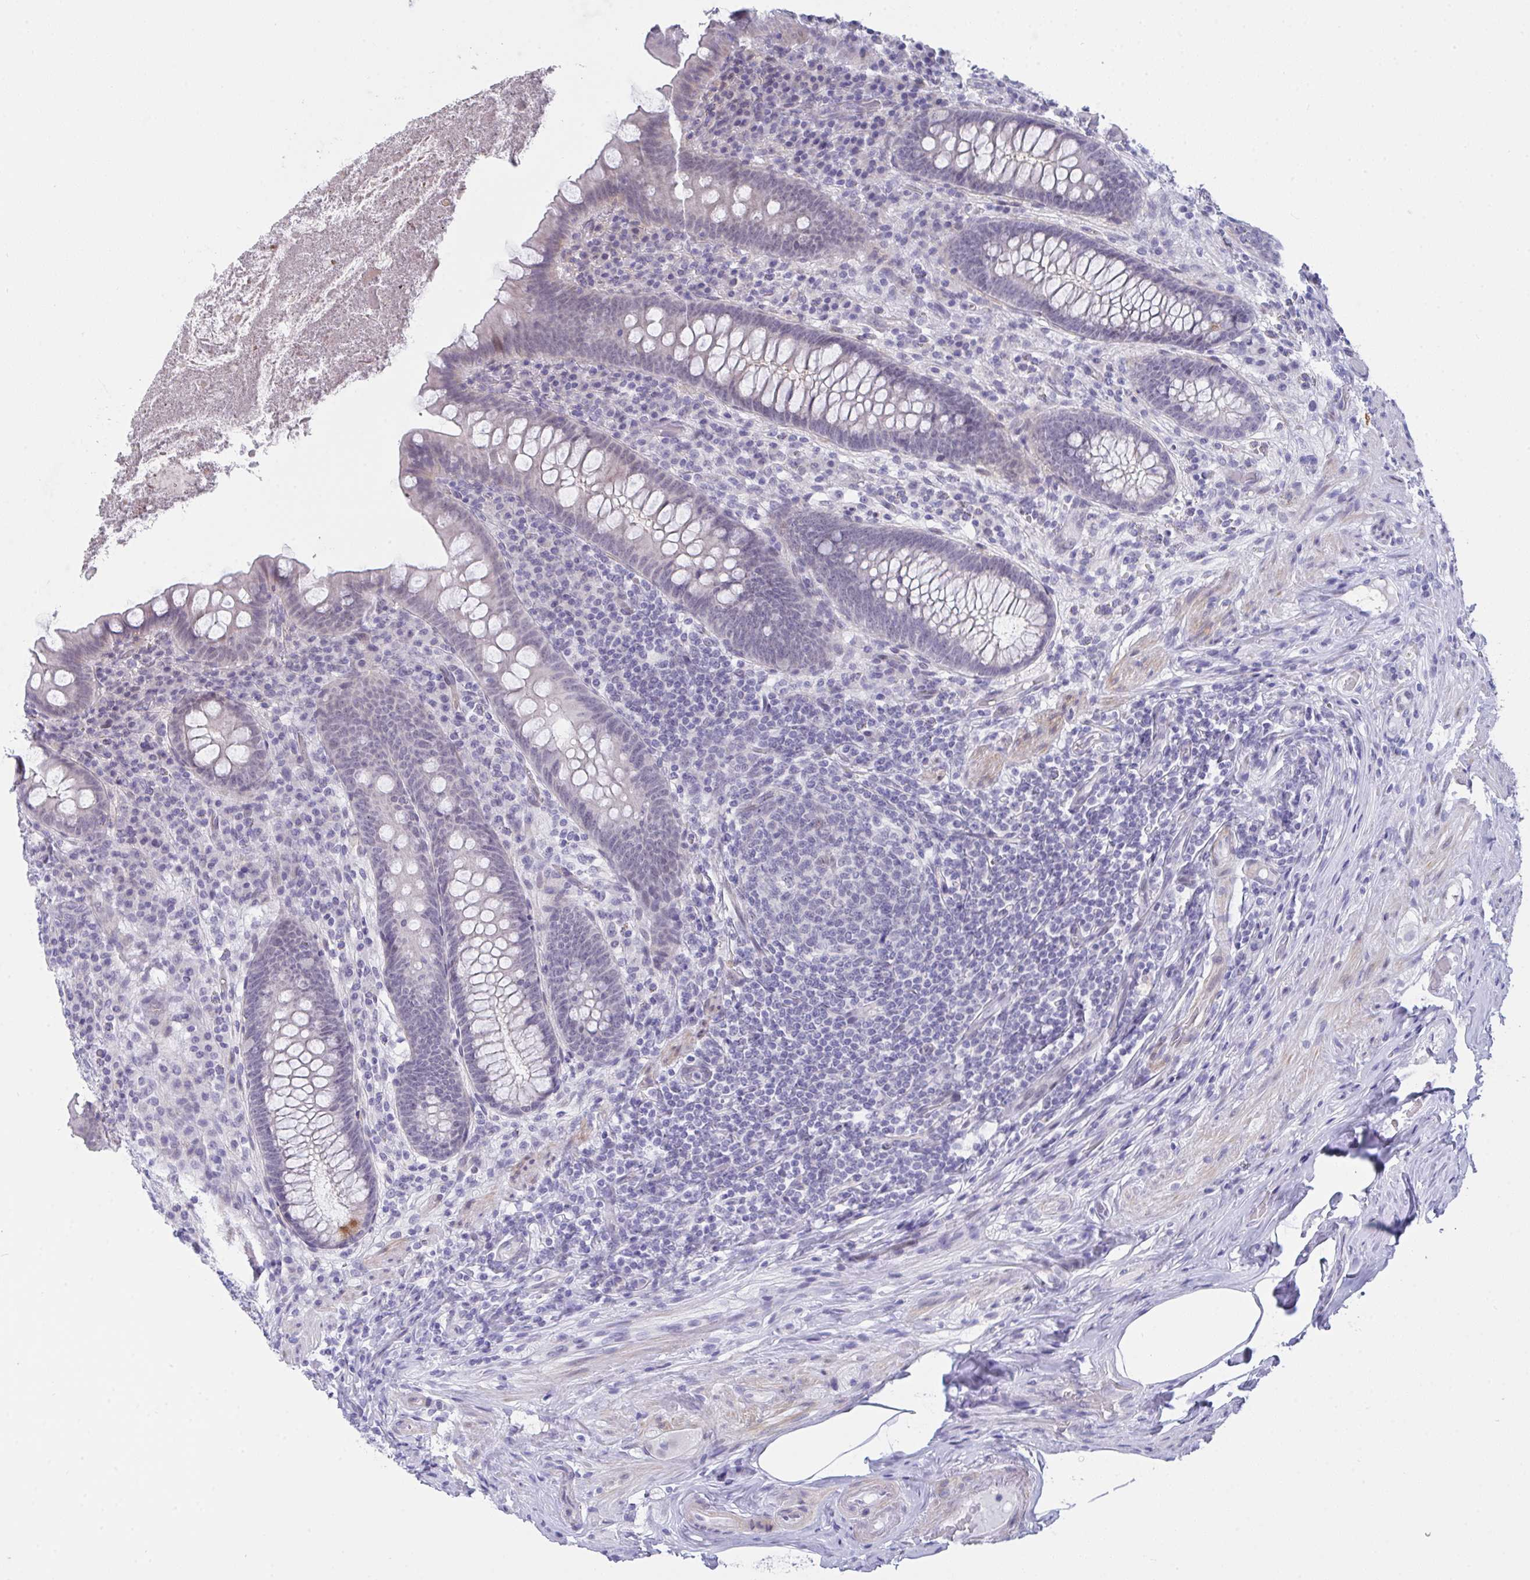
{"staining": {"intensity": "weak", "quantity": "<25%", "location": "cytoplasmic/membranous"}, "tissue": "appendix", "cell_type": "Glandular cells", "image_type": "normal", "snomed": [{"axis": "morphology", "description": "Normal tissue, NOS"}, {"axis": "topography", "description": "Appendix"}], "caption": "The micrograph shows no staining of glandular cells in benign appendix. Brightfield microscopy of immunohistochemistry (IHC) stained with DAB (3,3'-diaminobenzidine) (brown) and hematoxylin (blue), captured at high magnification.", "gene": "FBXL22", "patient": {"sex": "male", "age": 71}}